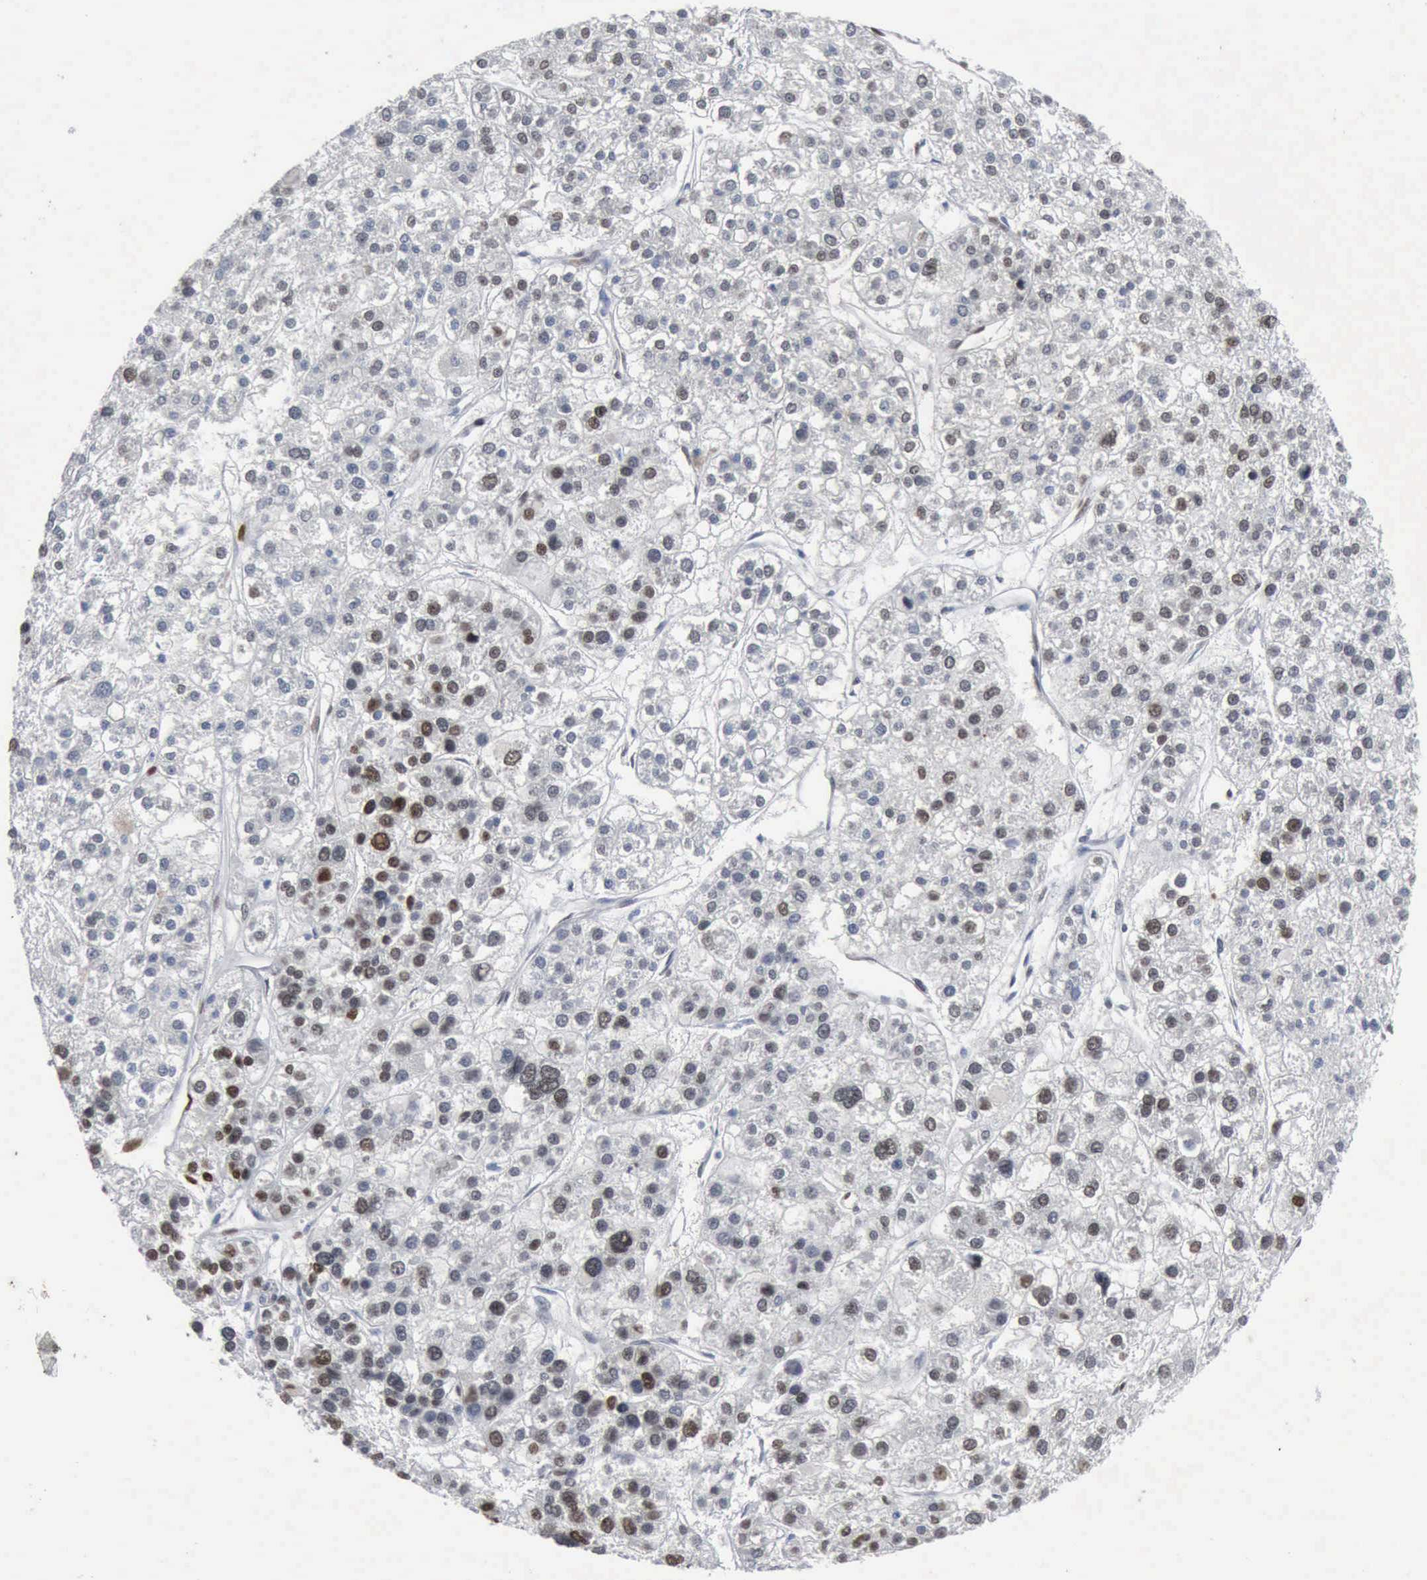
{"staining": {"intensity": "moderate", "quantity": "<25%", "location": "nuclear"}, "tissue": "liver cancer", "cell_type": "Tumor cells", "image_type": "cancer", "snomed": [{"axis": "morphology", "description": "Carcinoma, Hepatocellular, NOS"}, {"axis": "topography", "description": "Liver"}], "caption": "The image exhibits staining of liver cancer (hepatocellular carcinoma), revealing moderate nuclear protein expression (brown color) within tumor cells.", "gene": "FGF2", "patient": {"sex": "female", "age": 85}}